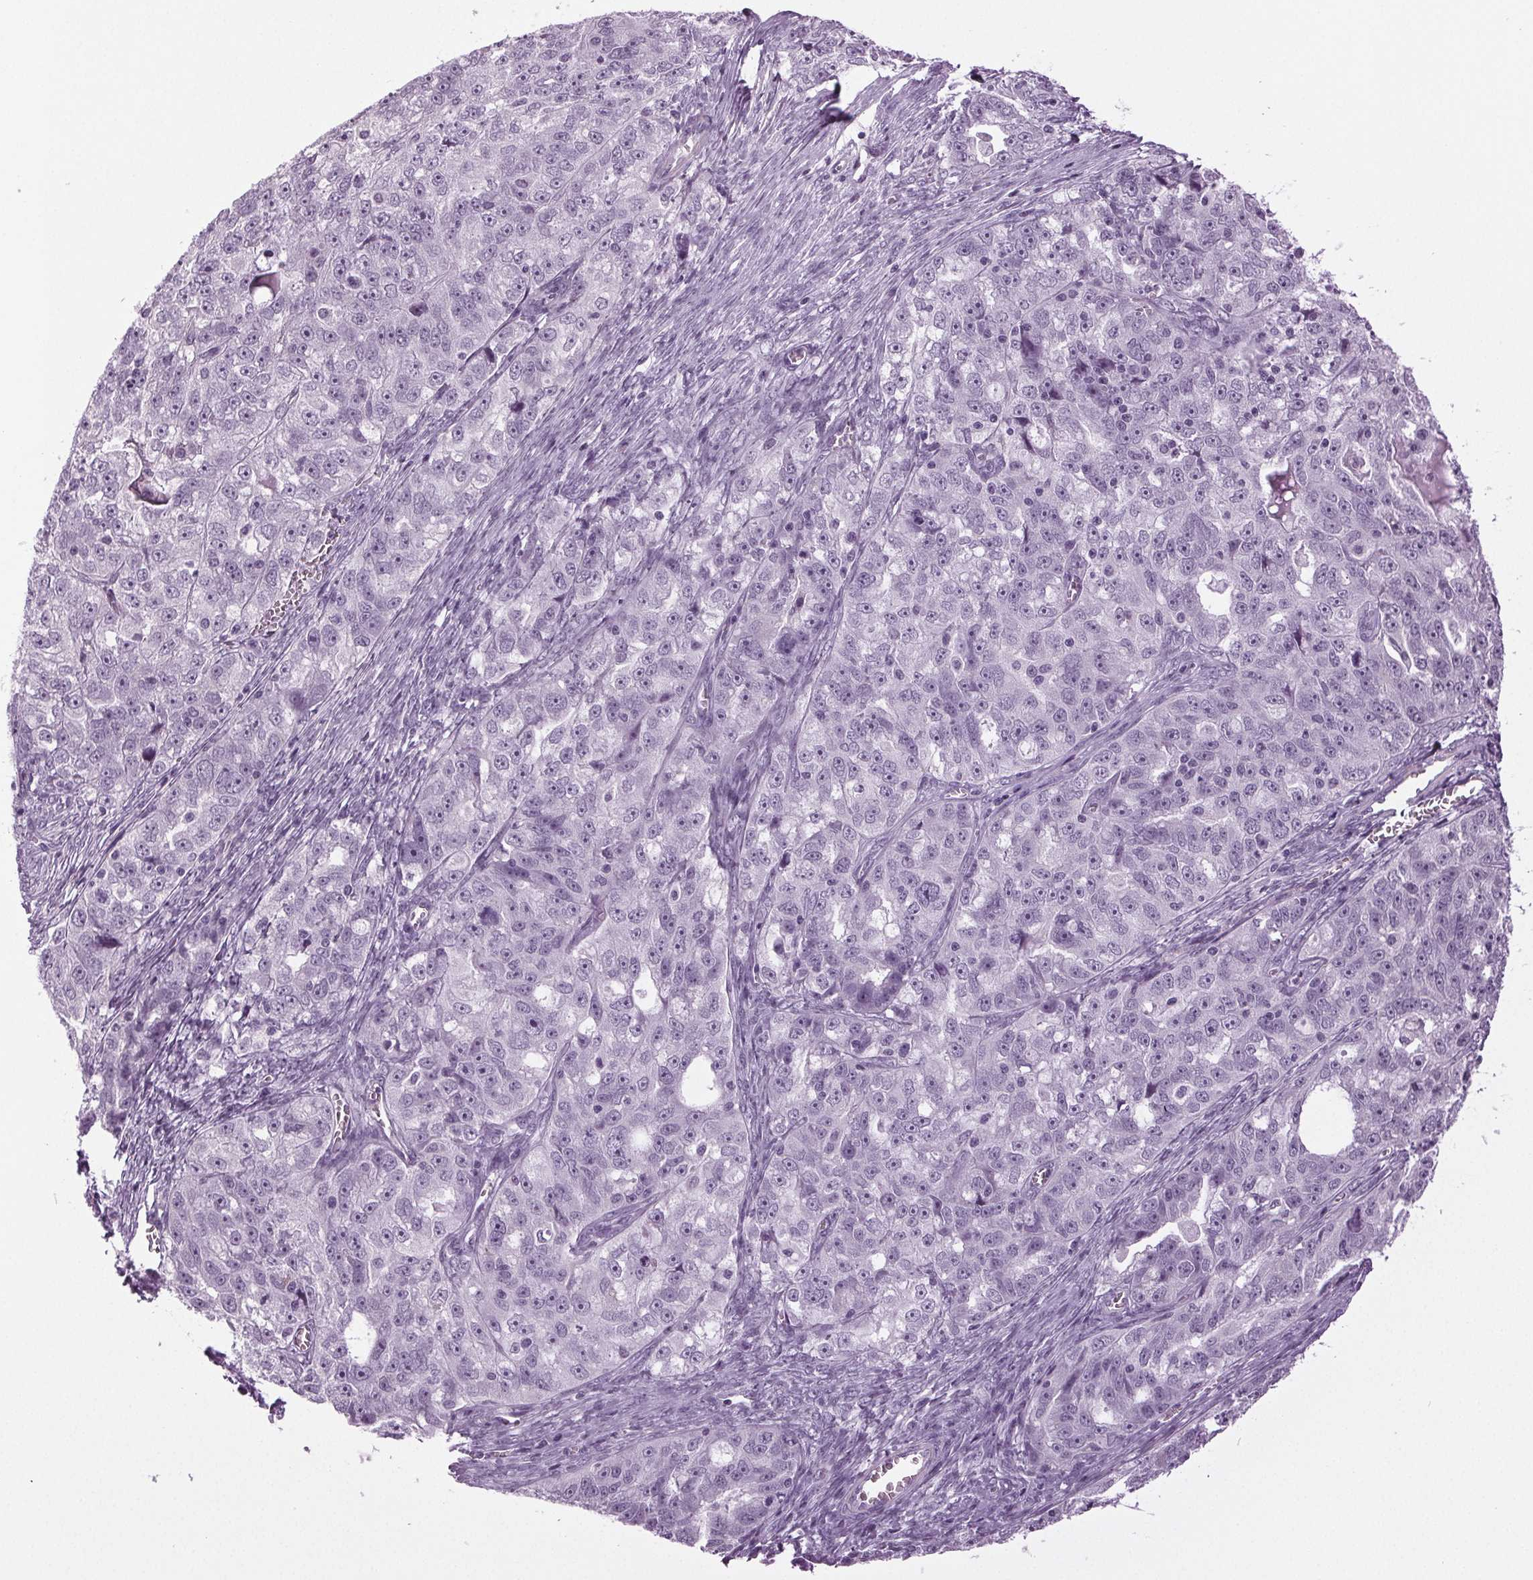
{"staining": {"intensity": "negative", "quantity": "none", "location": "none"}, "tissue": "ovarian cancer", "cell_type": "Tumor cells", "image_type": "cancer", "snomed": [{"axis": "morphology", "description": "Cystadenocarcinoma, serous, NOS"}, {"axis": "topography", "description": "Ovary"}], "caption": "This micrograph is of ovarian cancer (serous cystadenocarcinoma) stained with immunohistochemistry to label a protein in brown with the nuclei are counter-stained blue. There is no staining in tumor cells.", "gene": "DNAH12", "patient": {"sex": "female", "age": 51}}